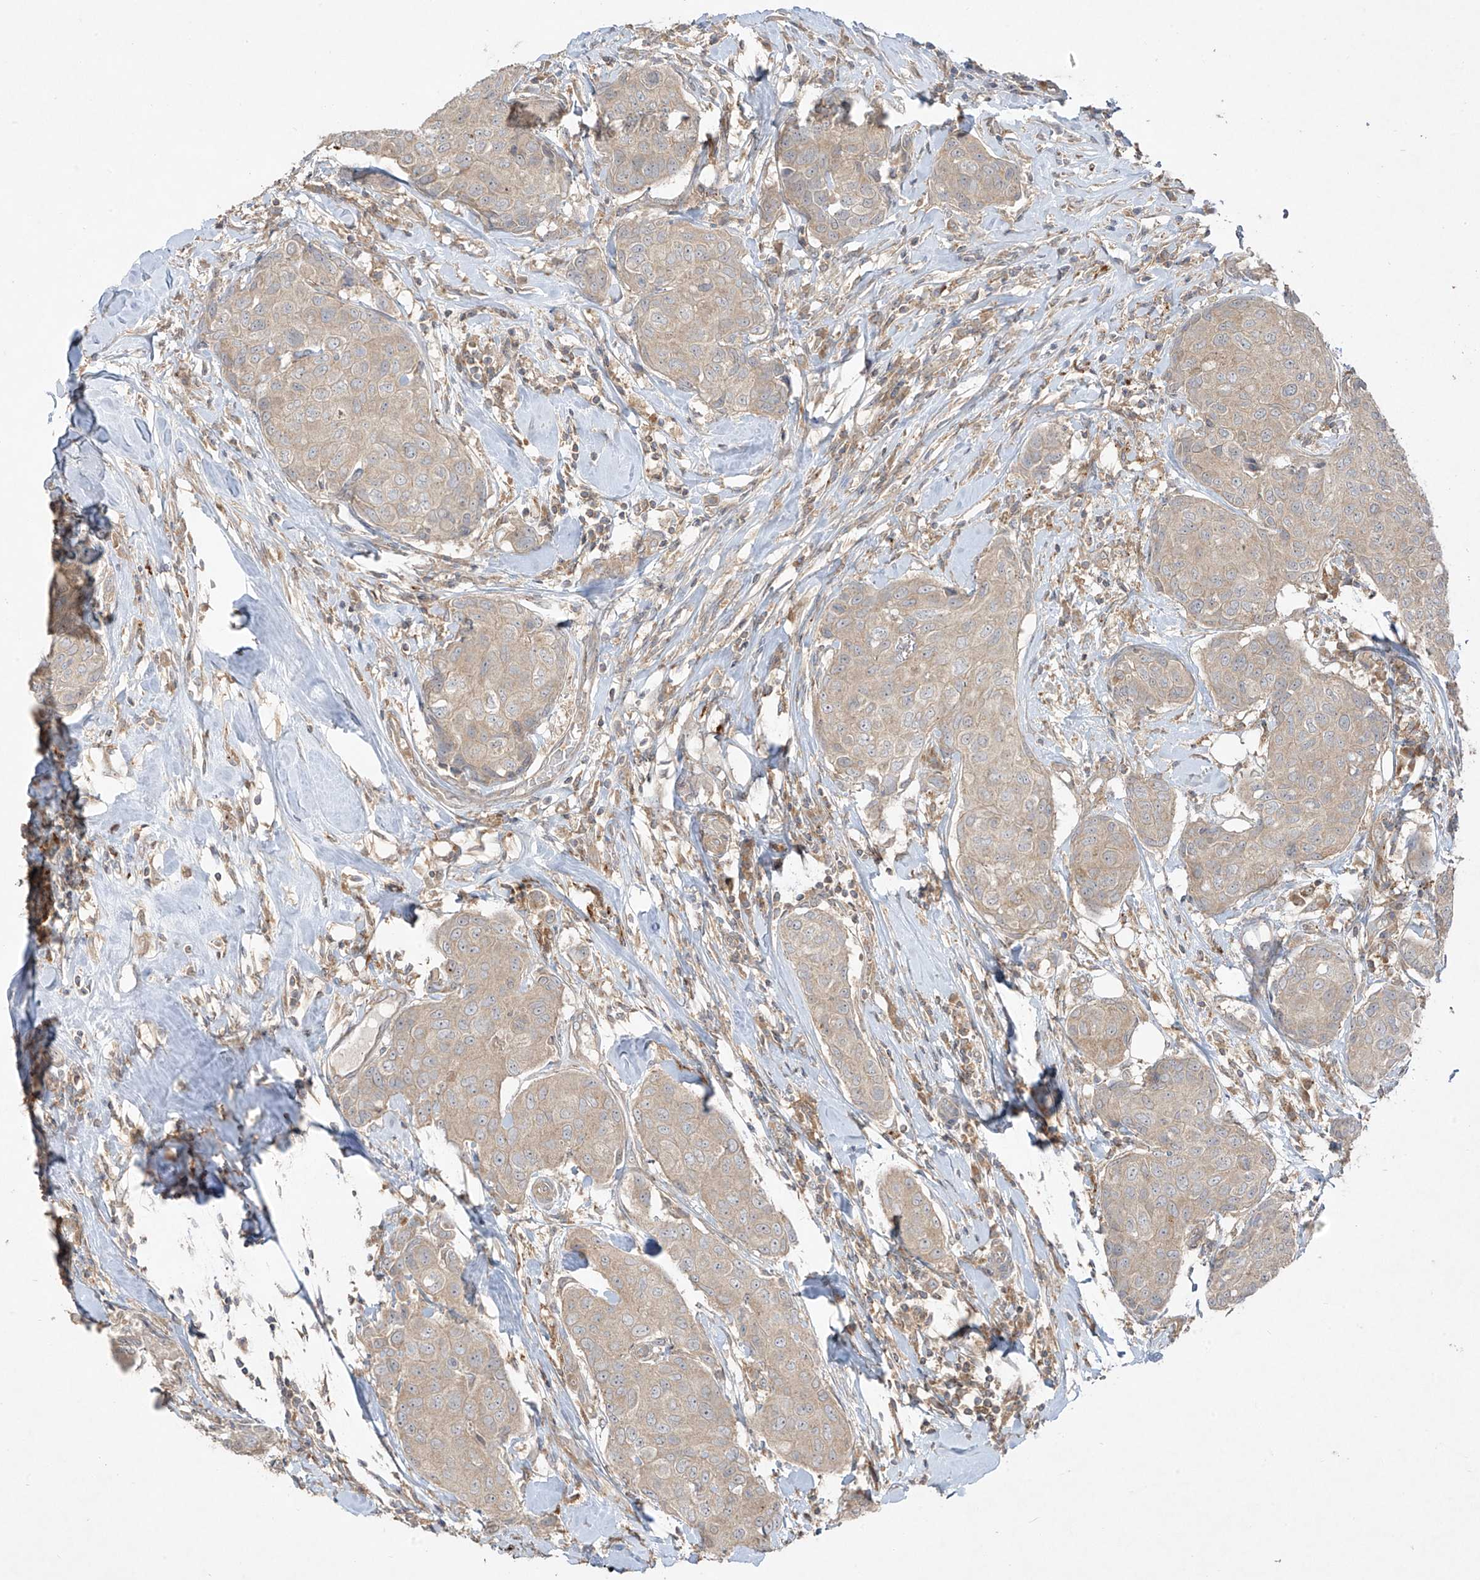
{"staining": {"intensity": "weak", "quantity": ">75%", "location": "cytoplasmic/membranous"}, "tissue": "breast cancer", "cell_type": "Tumor cells", "image_type": "cancer", "snomed": [{"axis": "morphology", "description": "Duct carcinoma"}, {"axis": "topography", "description": "Breast"}], "caption": "High-magnification brightfield microscopy of infiltrating ductal carcinoma (breast) stained with DAB (3,3'-diaminobenzidine) (brown) and counterstained with hematoxylin (blue). tumor cells exhibit weak cytoplasmic/membranous staining is seen in approximately>75% of cells.", "gene": "LDAH", "patient": {"sex": "female", "age": 80}}